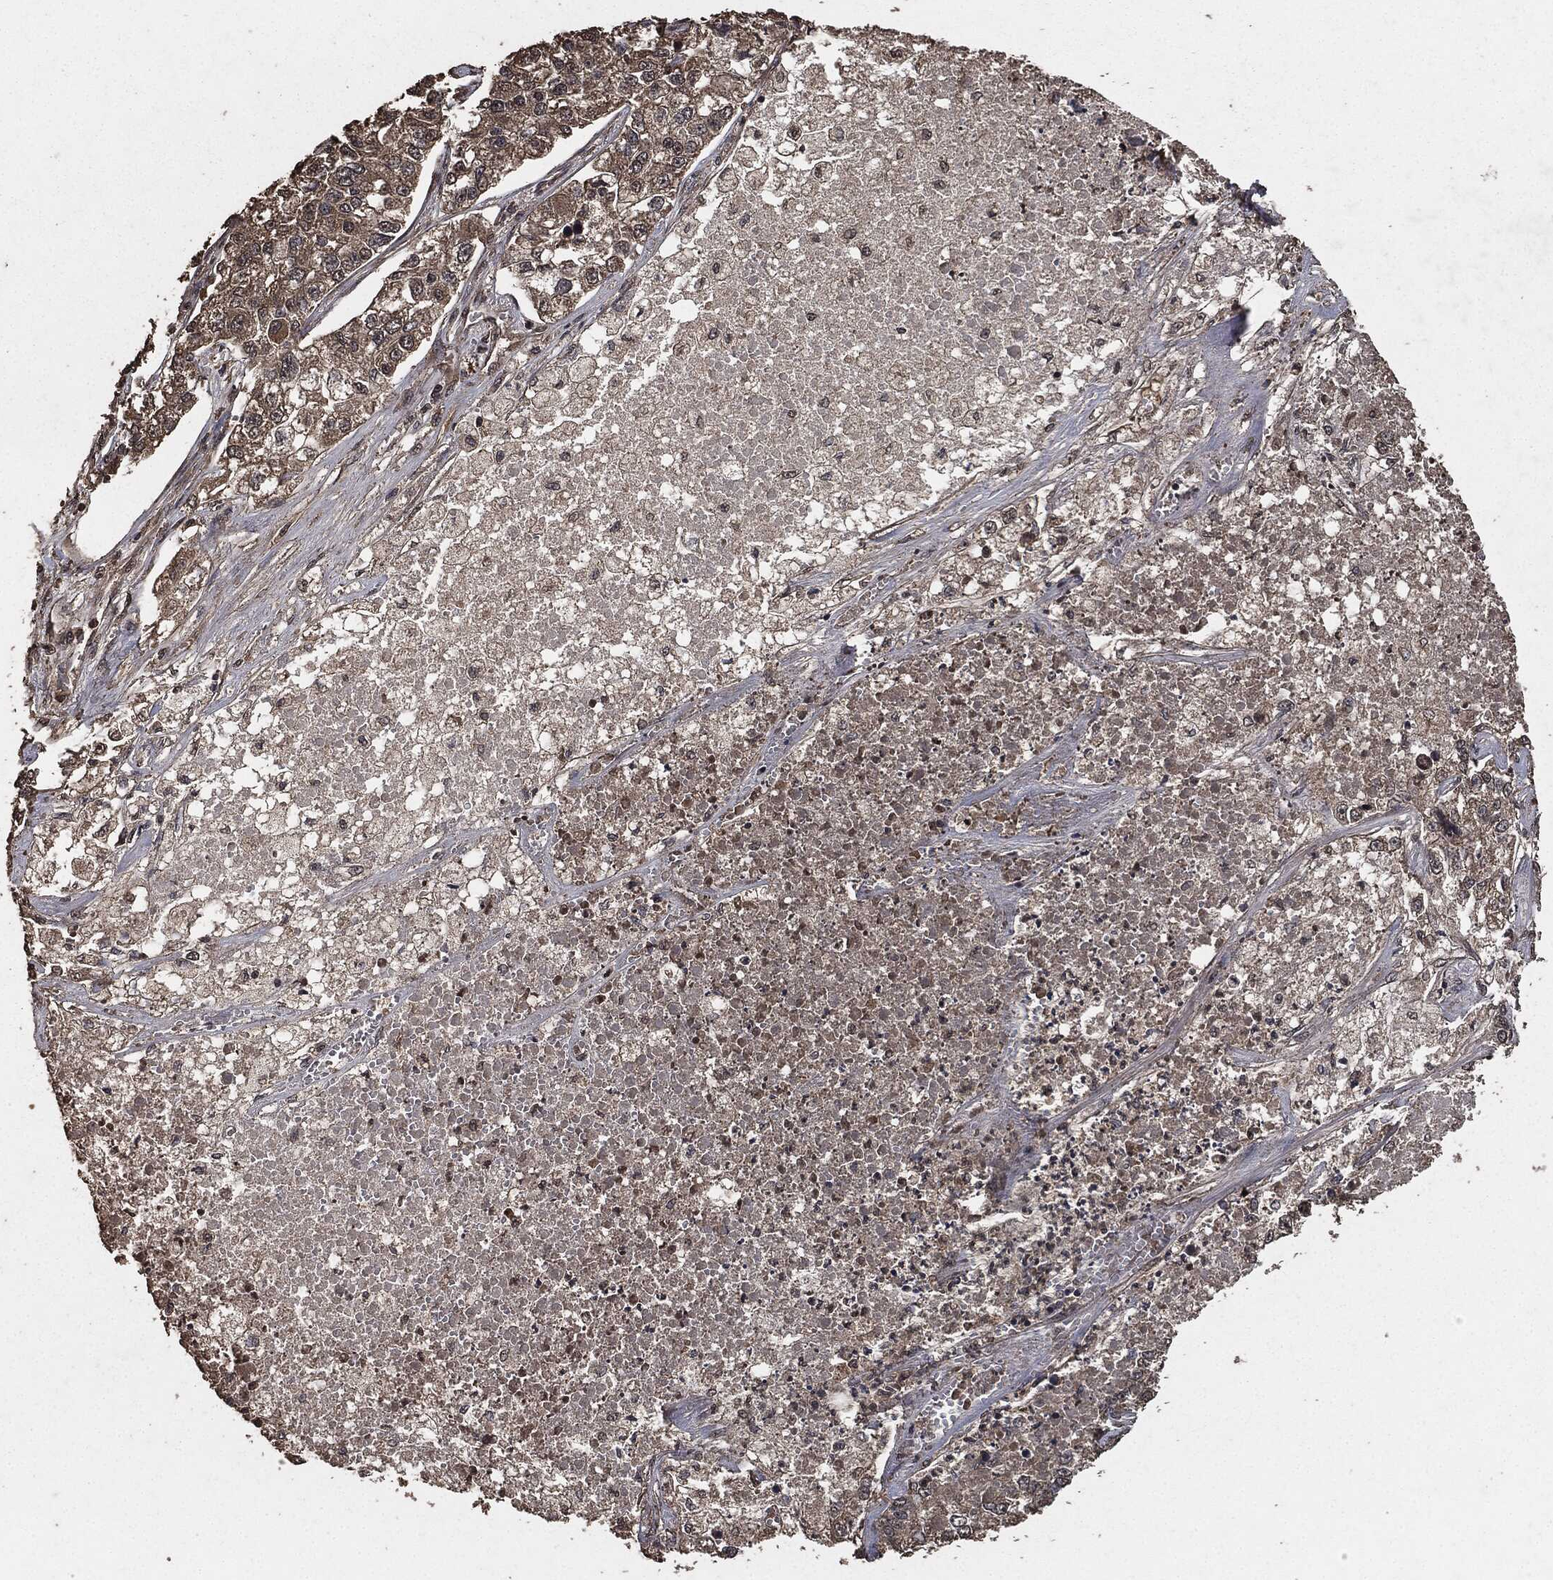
{"staining": {"intensity": "weak", "quantity": "25%-75%", "location": "cytoplasmic/membranous"}, "tissue": "lung cancer", "cell_type": "Tumor cells", "image_type": "cancer", "snomed": [{"axis": "morphology", "description": "Adenocarcinoma, NOS"}, {"axis": "topography", "description": "Lung"}], "caption": "Weak cytoplasmic/membranous expression is identified in about 25%-75% of tumor cells in lung adenocarcinoma.", "gene": "AKT1S1", "patient": {"sex": "male", "age": 49}}